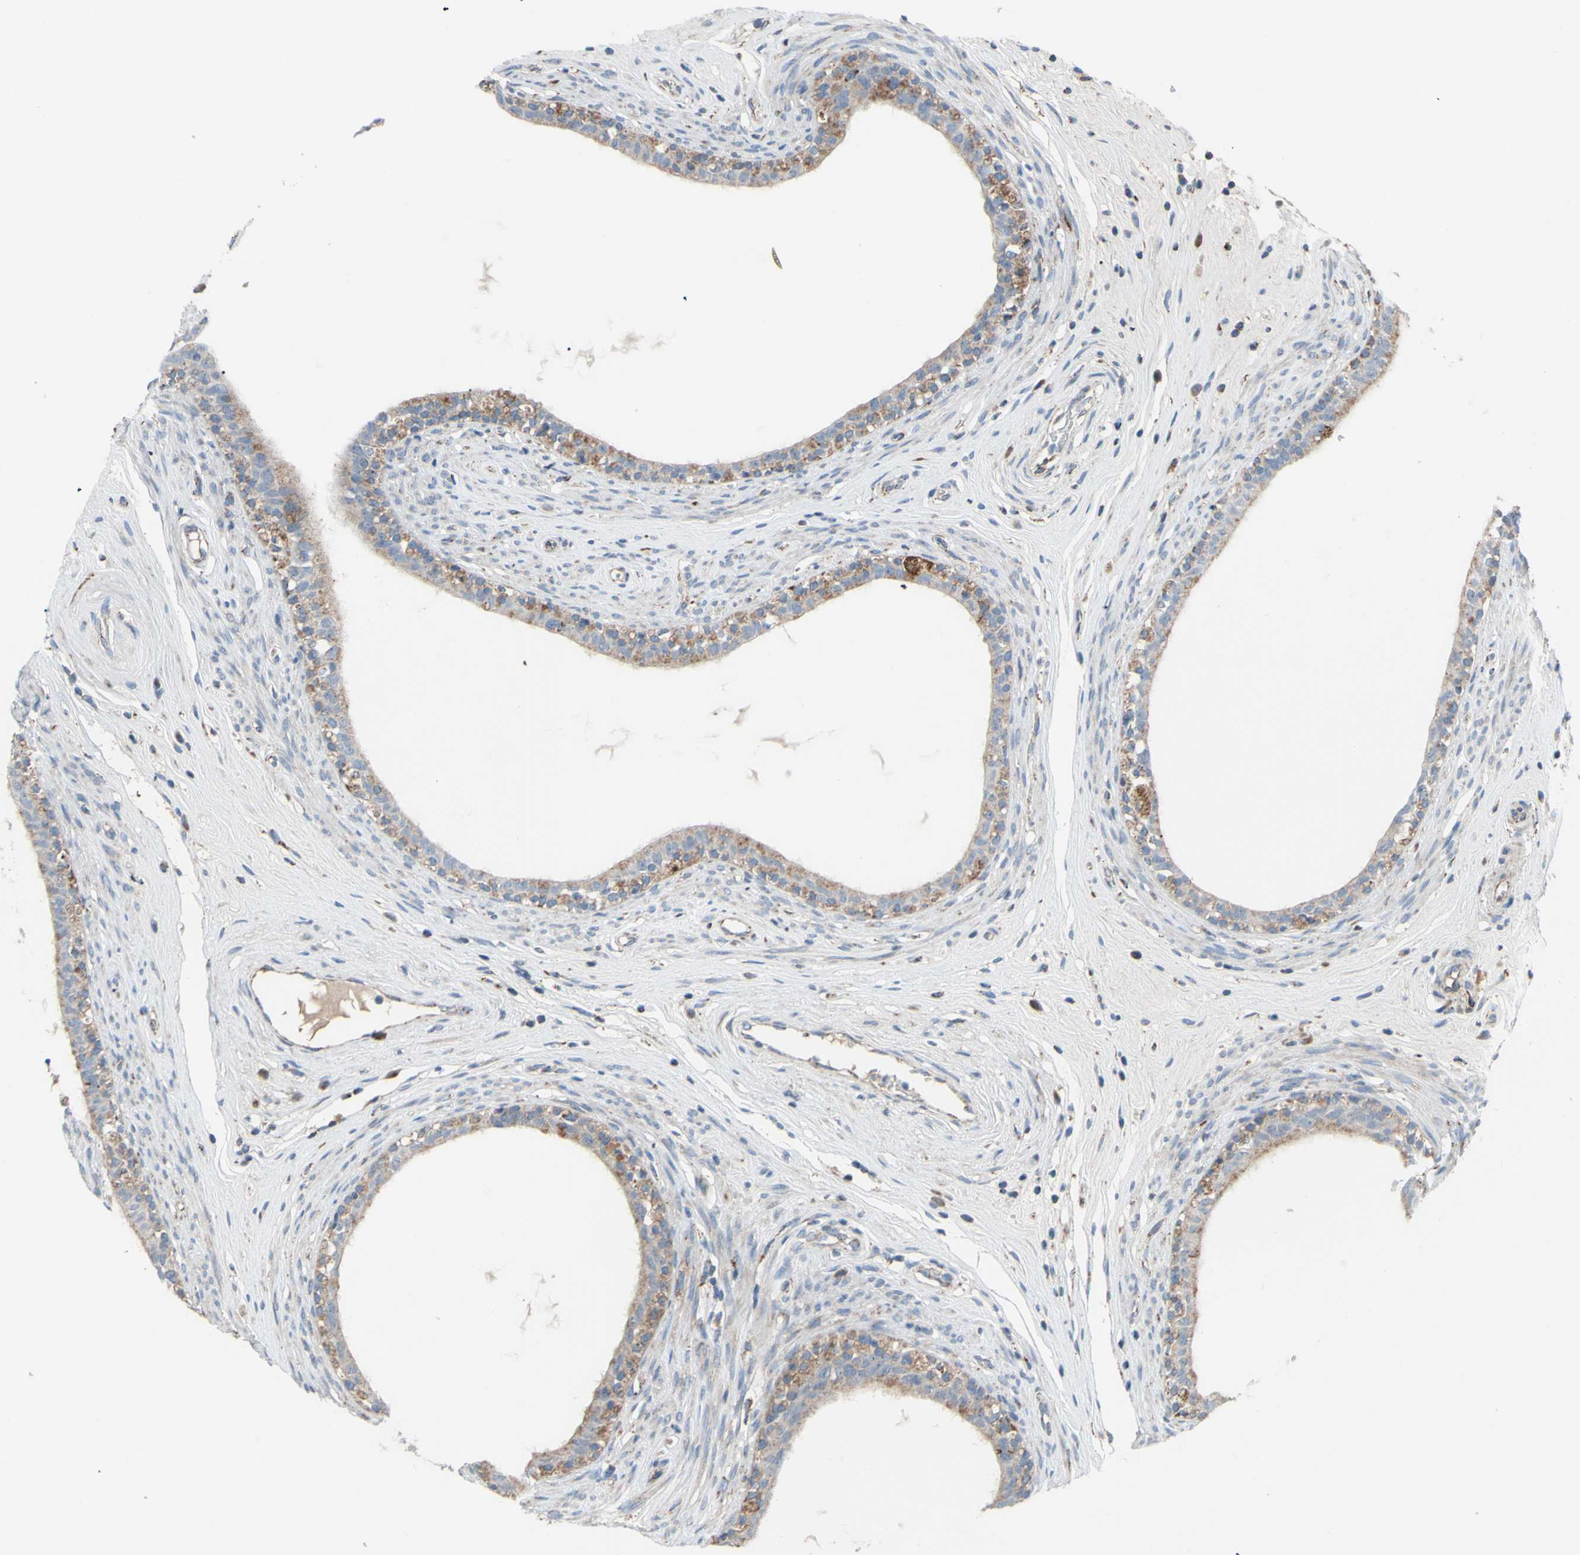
{"staining": {"intensity": "weak", "quantity": ">75%", "location": "cytoplasmic/membranous"}, "tissue": "epididymis", "cell_type": "Glandular cells", "image_type": "normal", "snomed": [{"axis": "morphology", "description": "Normal tissue, NOS"}, {"axis": "morphology", "description": "Inflammation, NOS"}, {"axis": "topography", "description": "Epididymis"}], "caption": "This is an image of IHC staining of normal epididymis, which shows weak expression in the cytoplasmic/membranous of glandular cells.", "gene": "GLT8D1", "patient": {"sex": "male", "age": 84}}